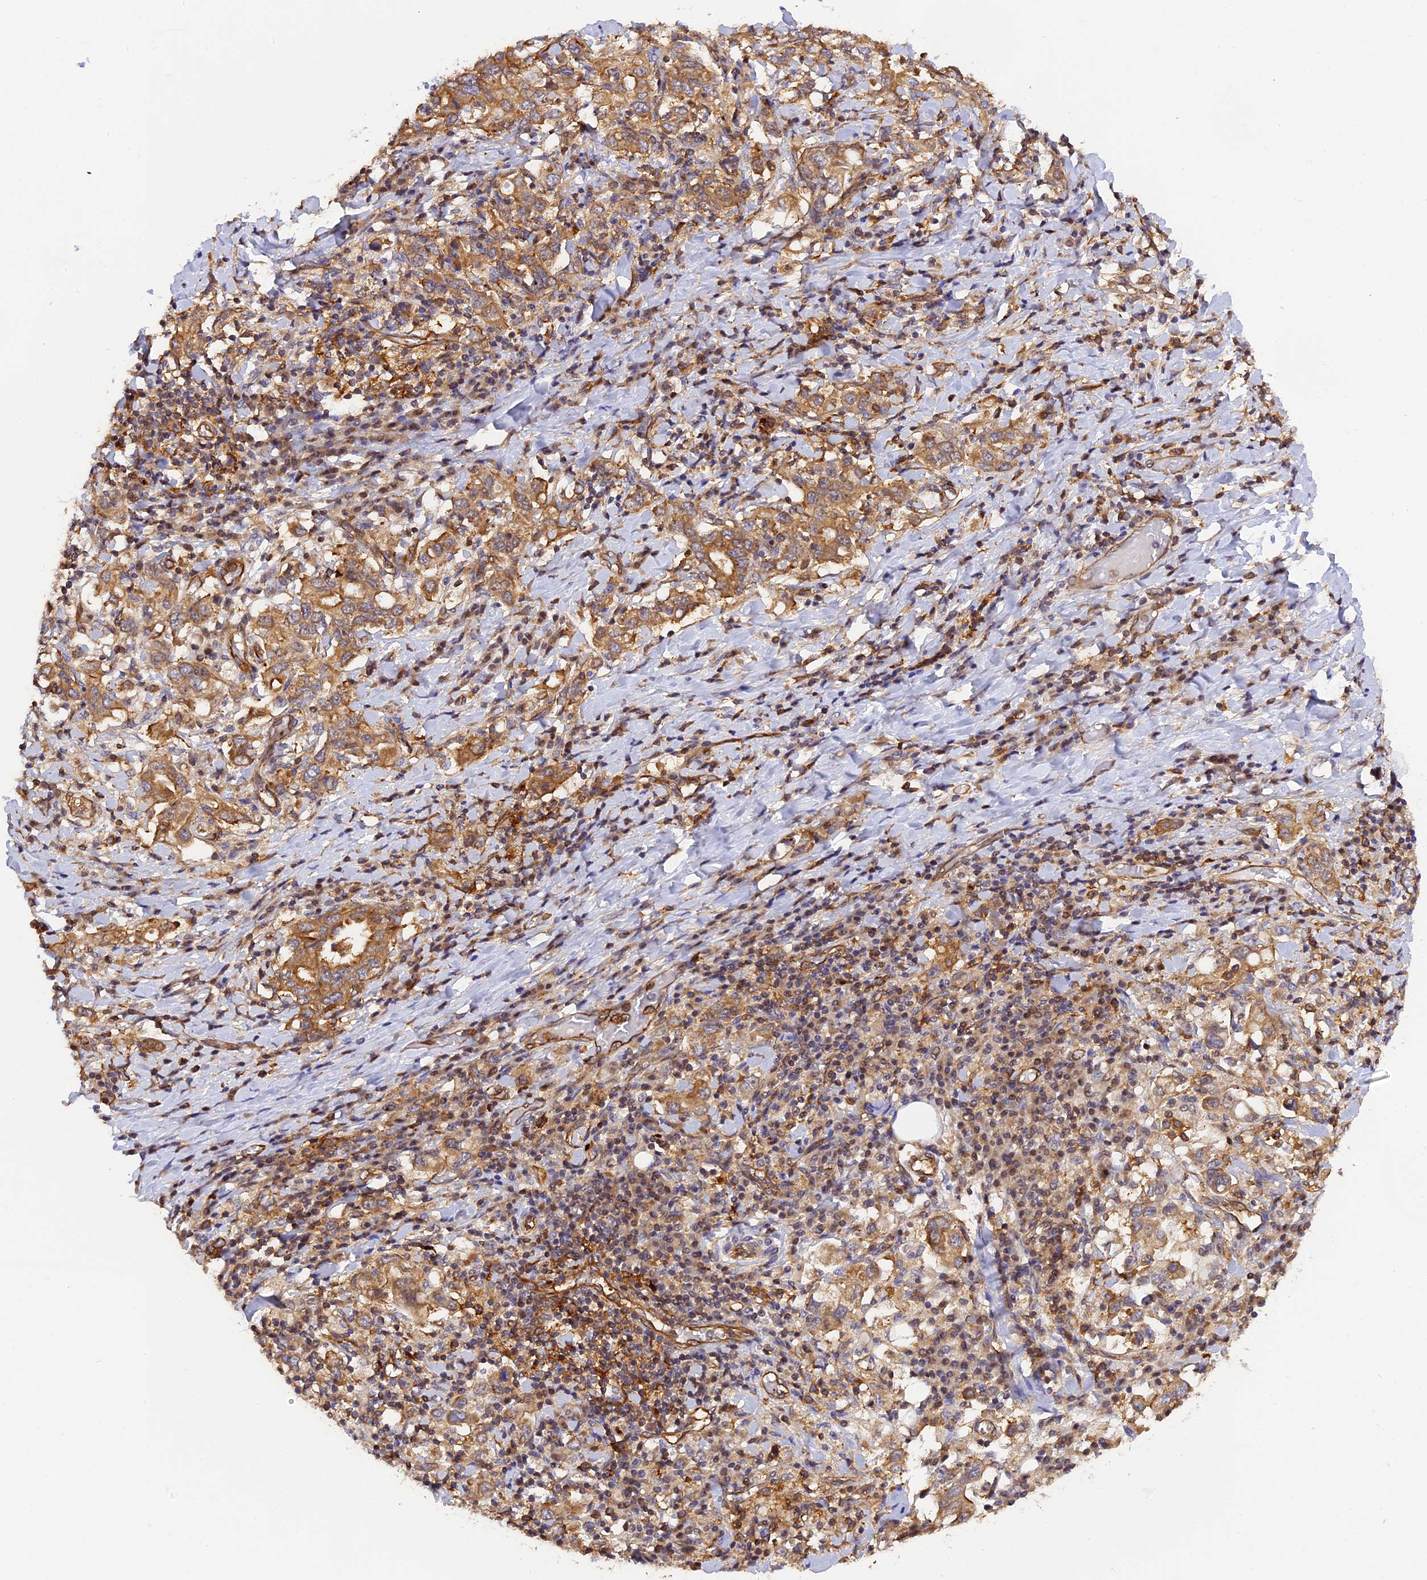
{"staining": {"intensity": "moderate", "quantity": ">75%", "location": "cytoplasmic/membranous"}, "tissue": "stomach cancer", "cell_type": "Tumor cells", "image_type": "cancer", "snomed": [{"axis": "morphology", "description": "Adenocarcinoma, NOS"}, {"axis": "topography", "description": "Stomach, upper"}, {"axis": "topography", "description": "Stomach"}], "caption": "Tumor cells display medium levels of moderate cytoplasmic/membranous staining in about >75% of cells in human adenocarcinoma (stomach).", "gene": "C5orf22", "patient": {"sex": "male", "age": 62}}